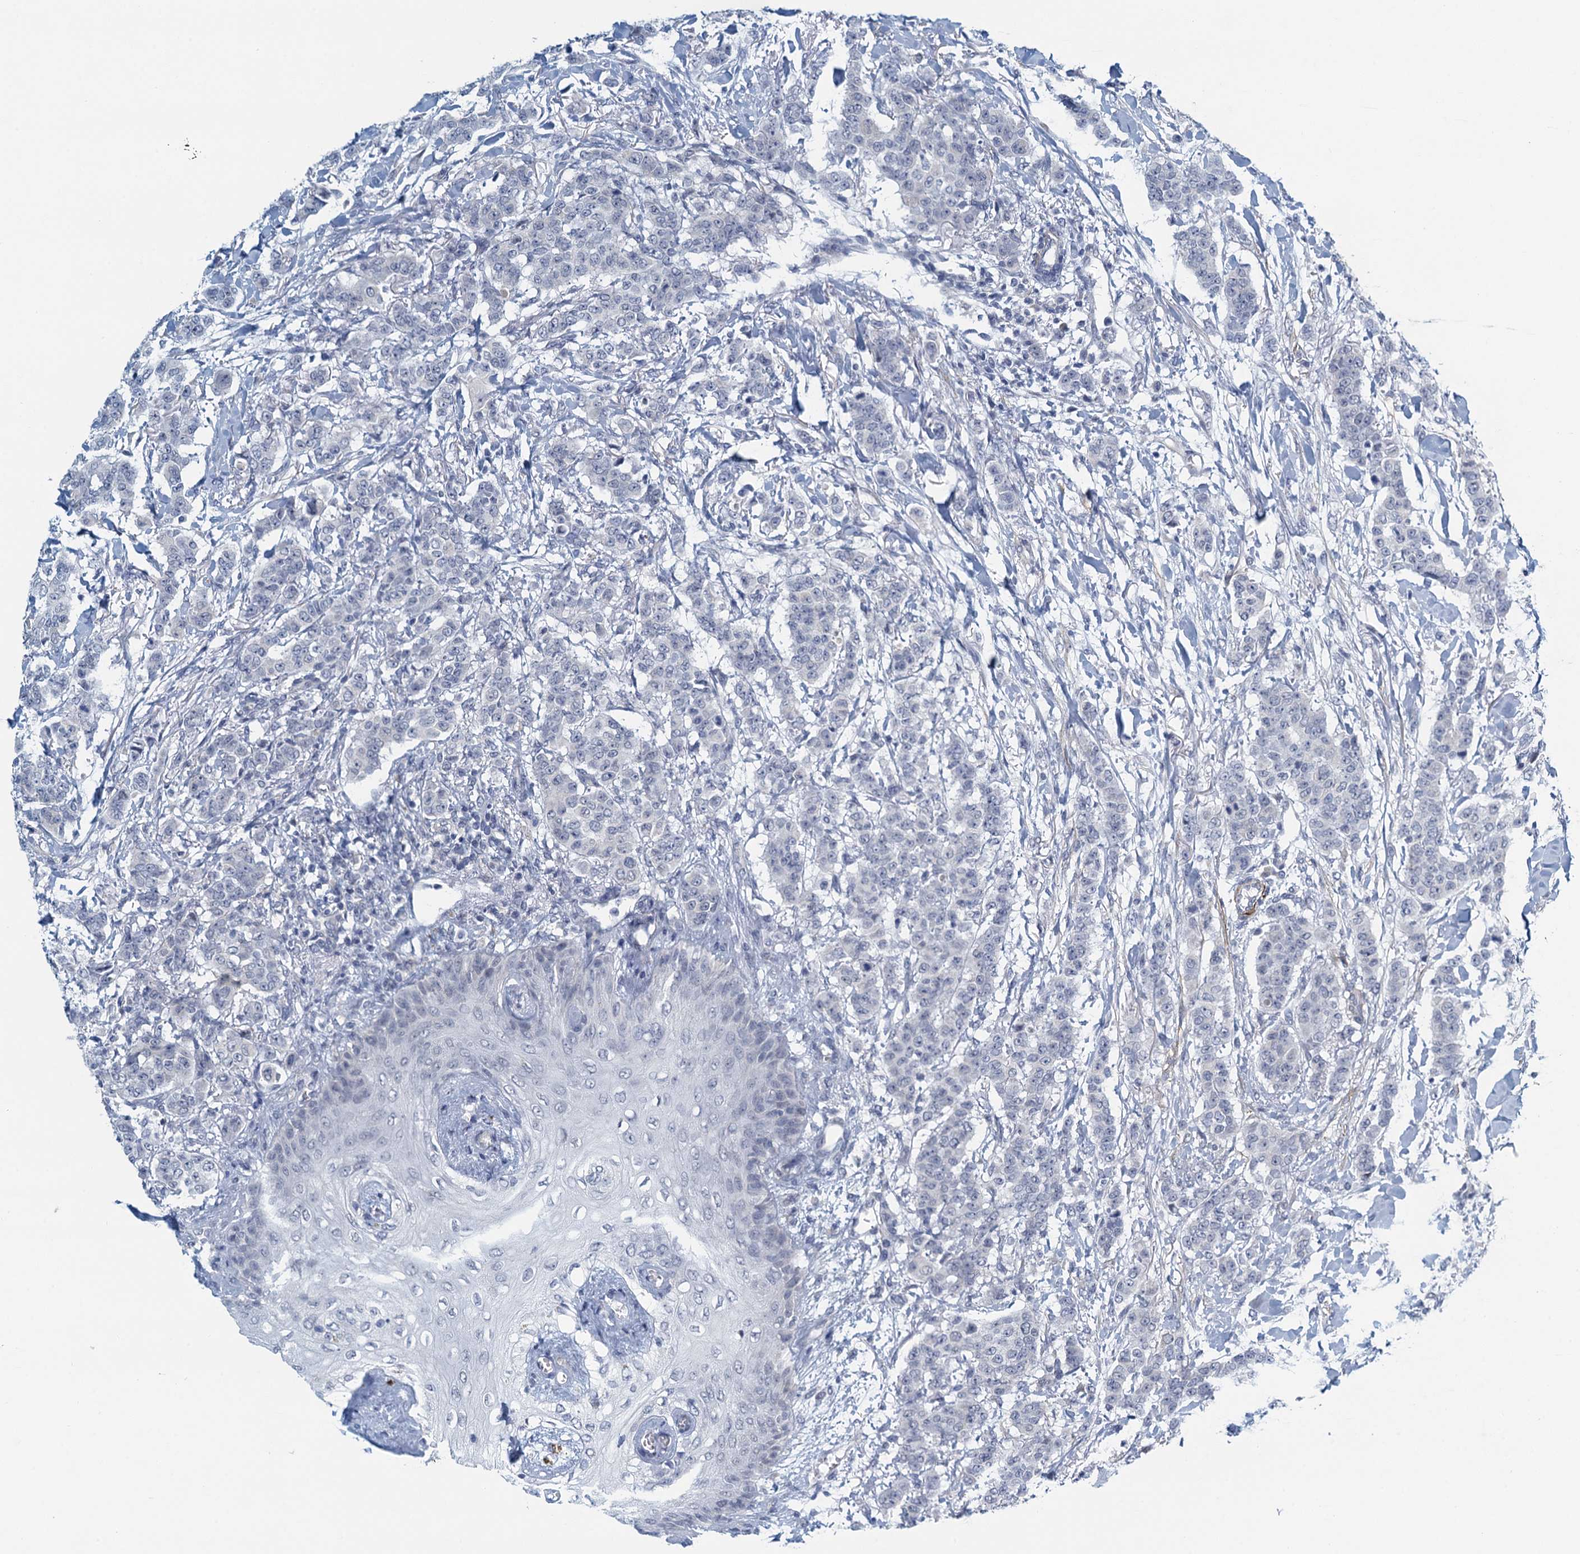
{"staining": {"intensity": "negative", "quantity": "none", "location": "none"}, "tissue": "breast cancer", "cell_type": "Tumor cells", "image_type": "cancer", "snomed": [{"axis": "morphology", "description": "Duct carcinoma"}, {"axis": "topography", "description": "Breast"}], "caption": "This is a image of immunohistochemistry staining of breast cancer (invasive ductal carcinoma), which shows no expression in tumor cells.", "gene": "ALG2", "patient": {"sex": "female", "age": 40}}